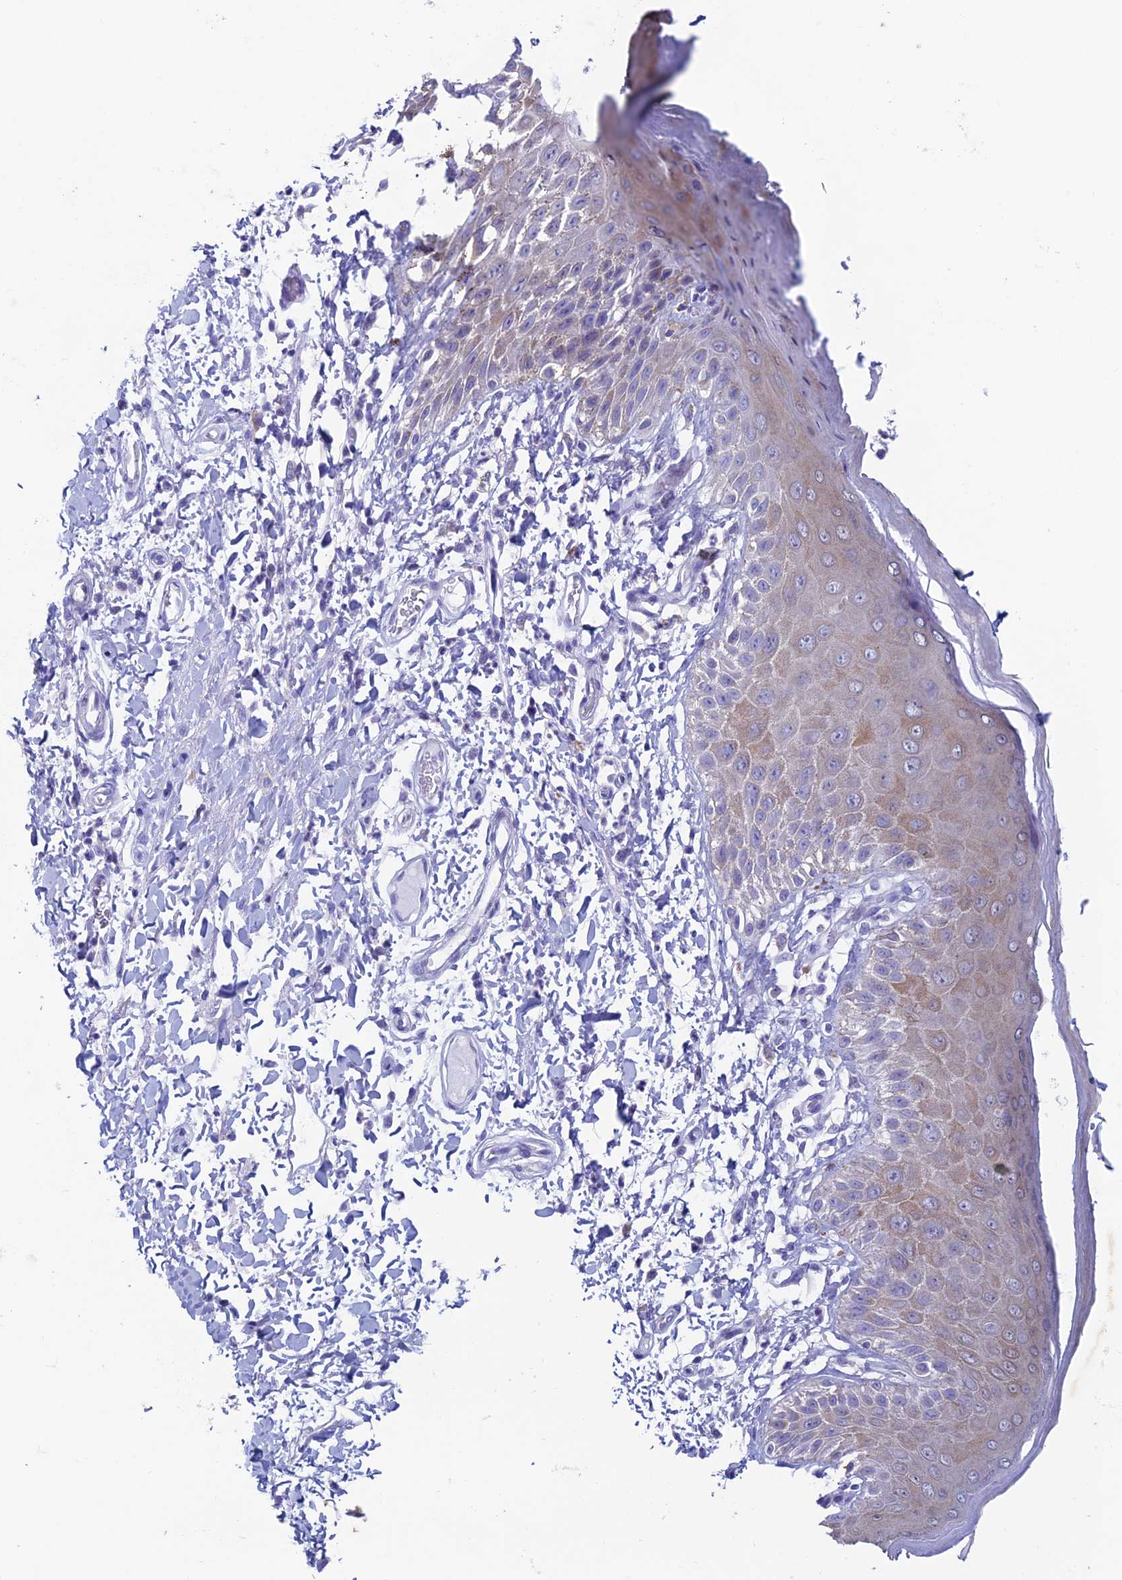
{"staining": {"intensity": "weak", "quantity": "25%-75%", "location": "cytoplasmic/membranous"}, "tissue": "skin", "cell_type": "Epidermal cells", "image_type": "normal", "snomed": [{"axis": "morphology", "description": "Normal tissue, NOS"}, {"axis": "topography", "description": "Anal"}], "caption": "Skin stained with immunohistochemistry demonstrates weak cytoplasmic/membranous staining in about 25%-75% of epidermal cells.", "gene": "KCNK17", "patient": {"sex": "male", "age": 44}}